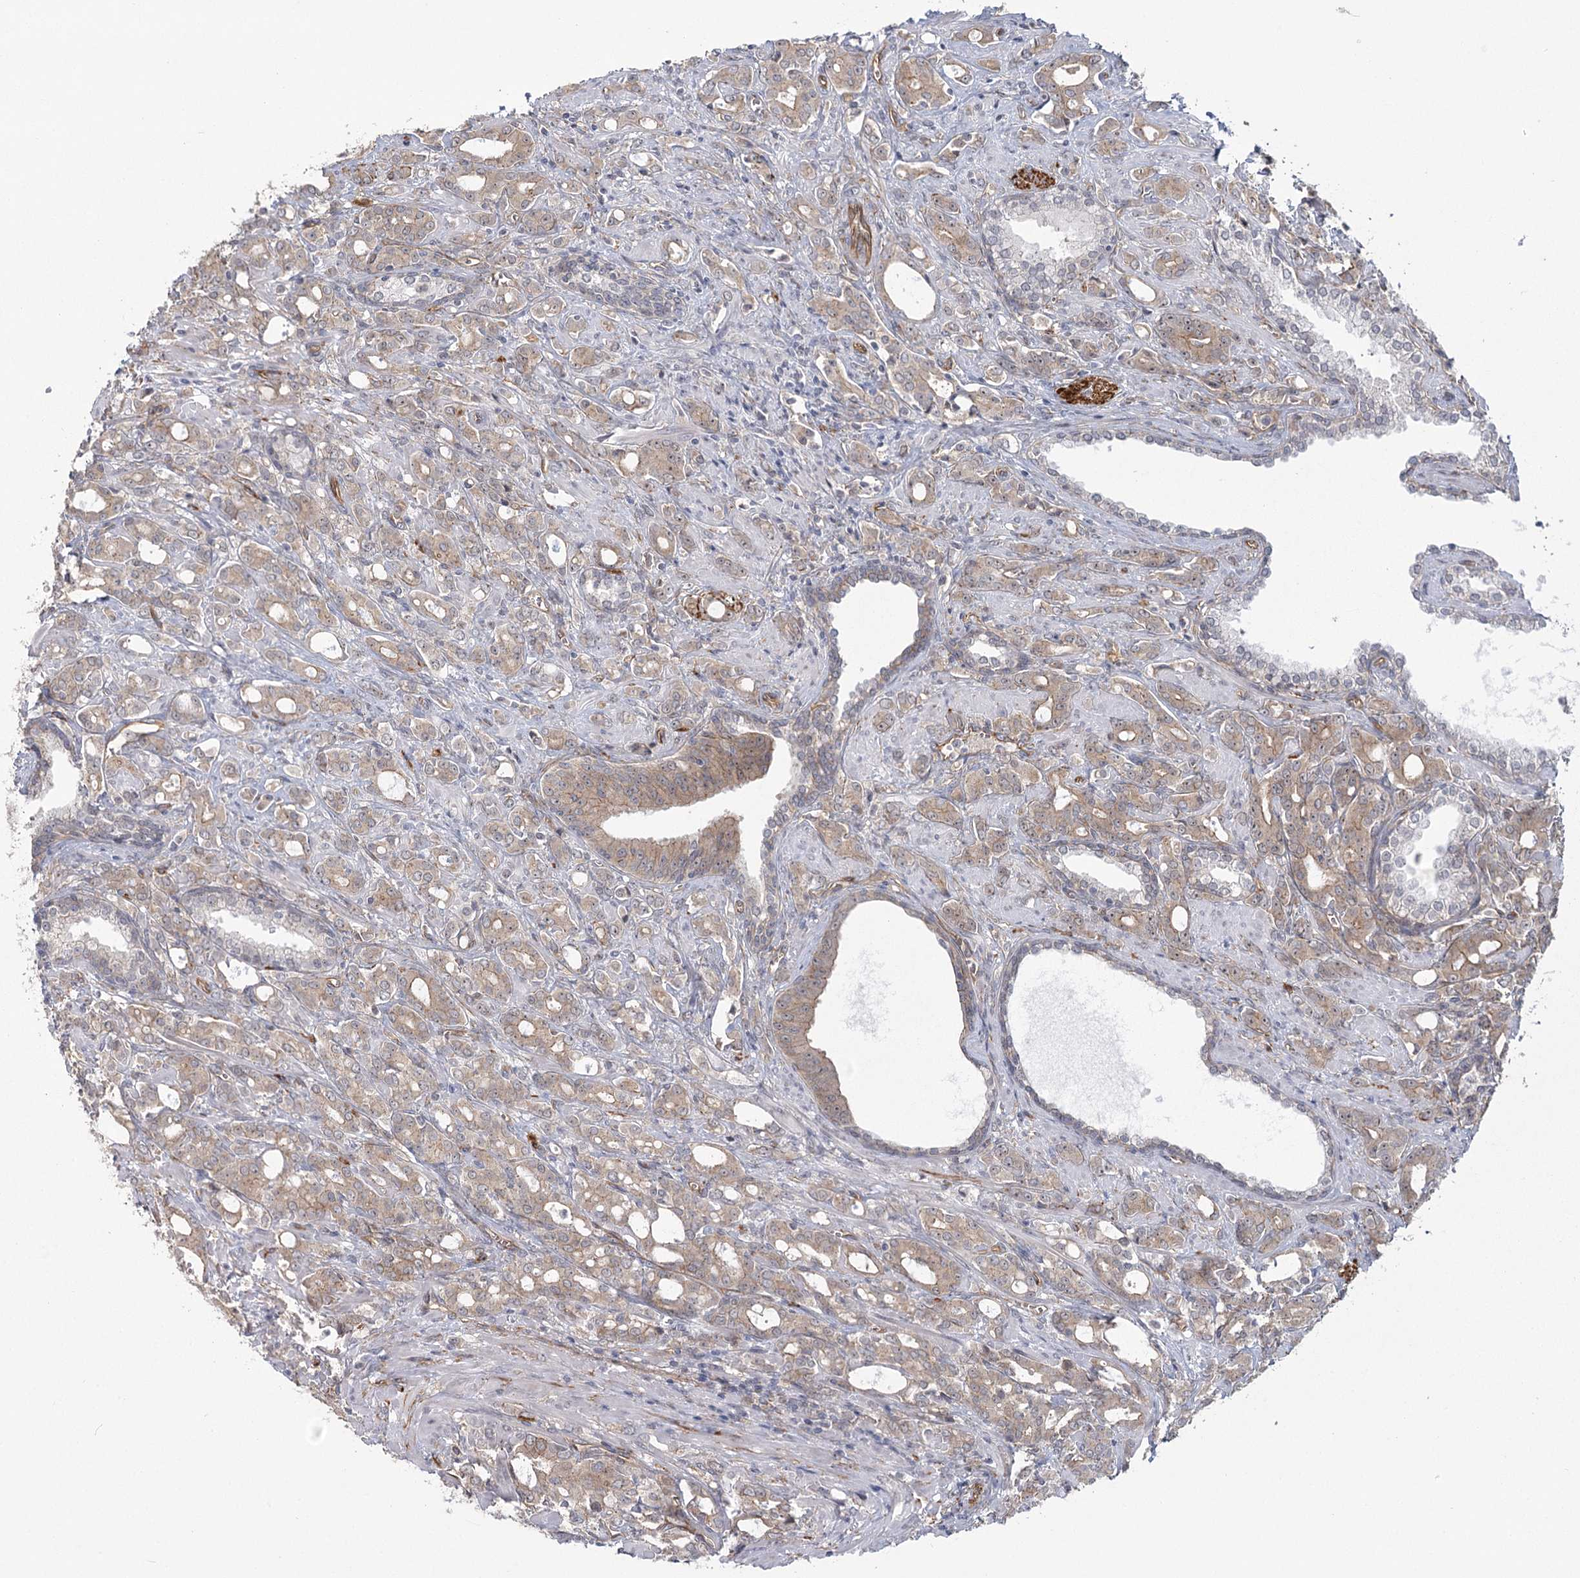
{"staining": {"intensity": "weak", "quantity": ">75%", "location": "cytoplasmic/membranous"}, "tissue": "prostate cancer", "cell_type": "Tumor cells", "image_type": "cancer", "snomed": [{"axis": "morphology", "description": "Adenocarcinoma, High grade"}, {"axis": "topography", "description": "Prostate"}], "caption": "Protein analysis of high-grade adenocarcinoma (prostate) tissue displays weak cytoplasmic/membranous positivity in approximately >75% of tumor cells.", "gene": "RPP14", "patient": {"sex": "male", "age": 72}}